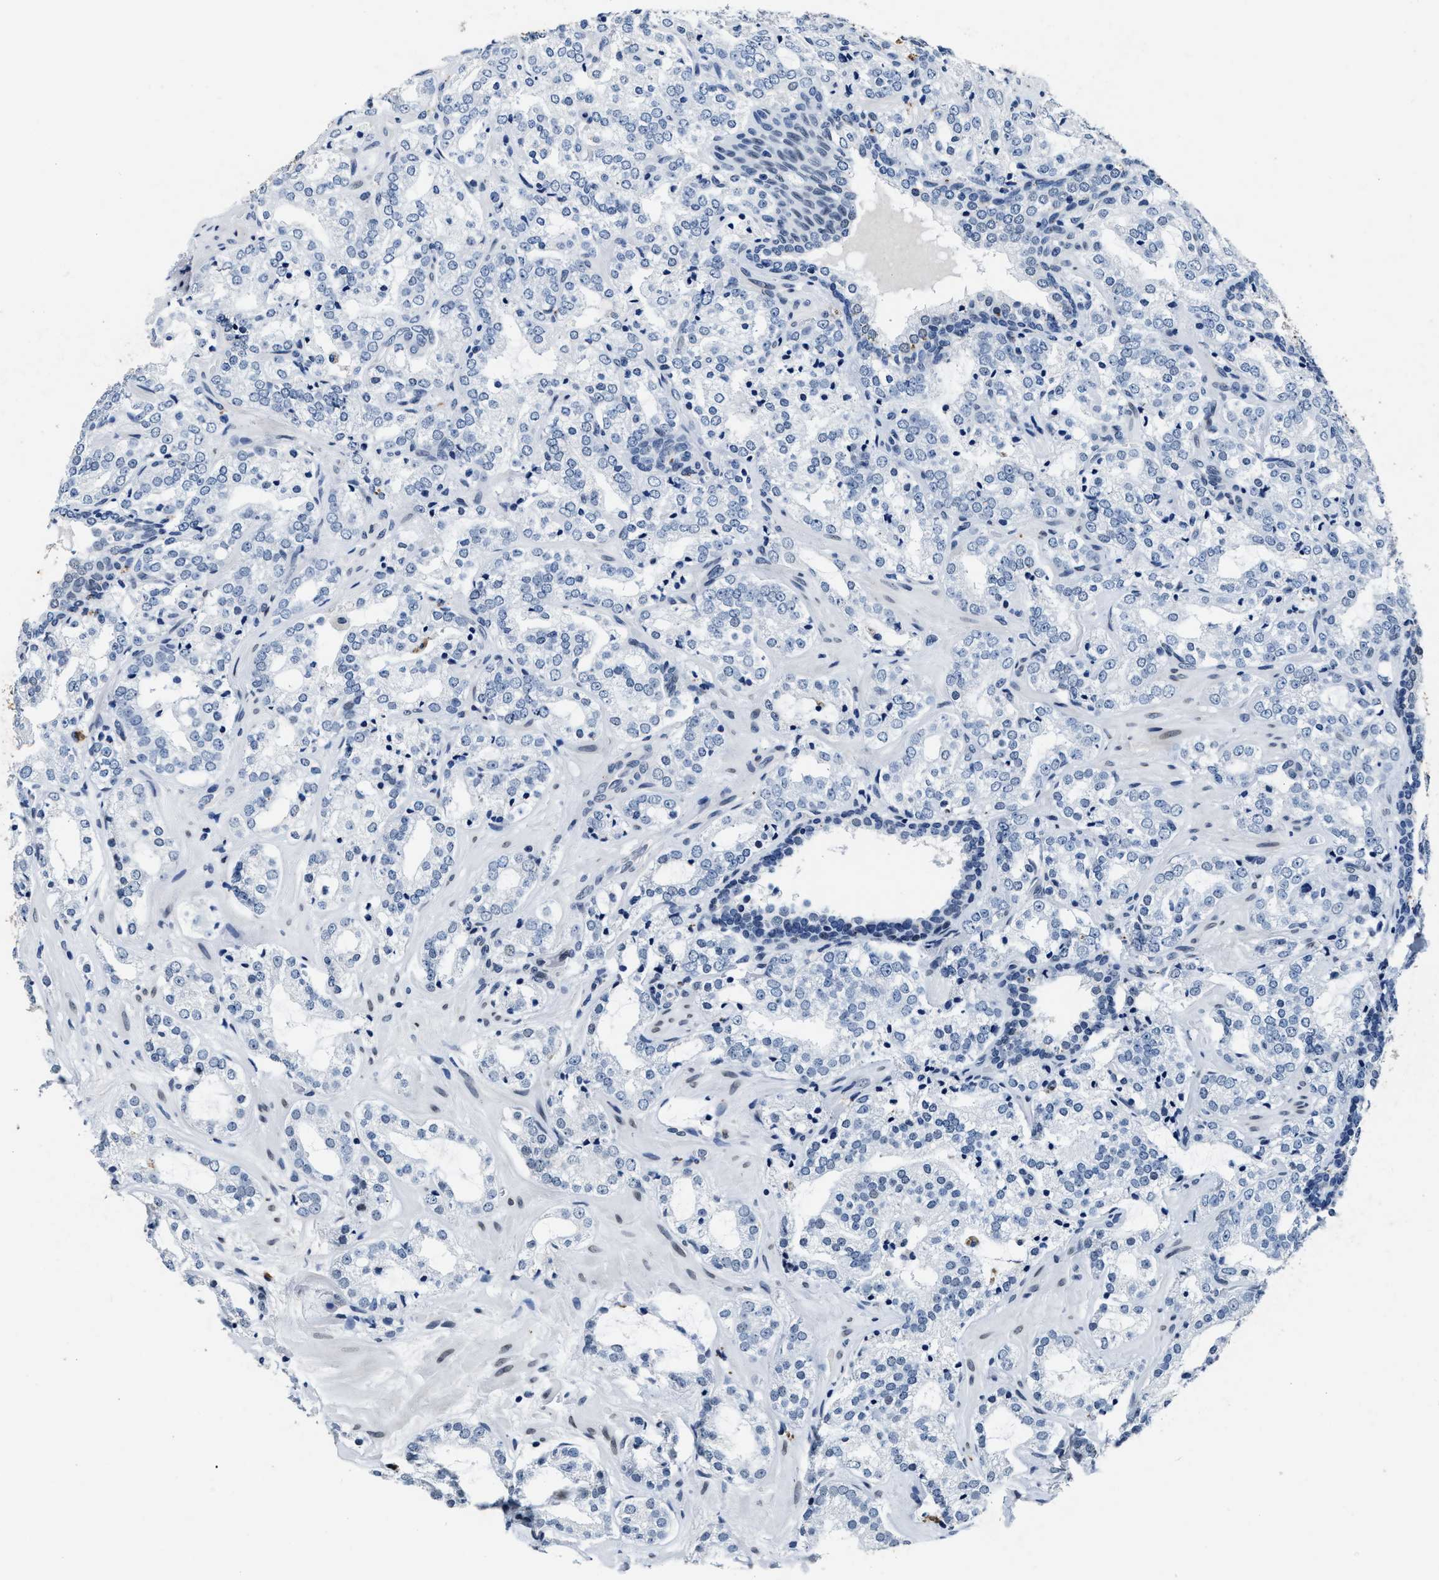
{"staining": {"intensity": "negative", "quantity": "none", "location": "none"}, "tissue": "prostate cancer", "cell_type": "Tumor cells", "image_type": "cancer", "snomed": [{"axis": "morphology", "description": "Adenocarcinoma, High grade"}, {"axis": "topography", "description": "Prostate"}], "caption": "This is an IHC image of prostate adenocarcinoma (high-grade). There is no positivity in tumor cells.", "gene": "UBN2", "patient": {"sex": "male", "age": 64}}